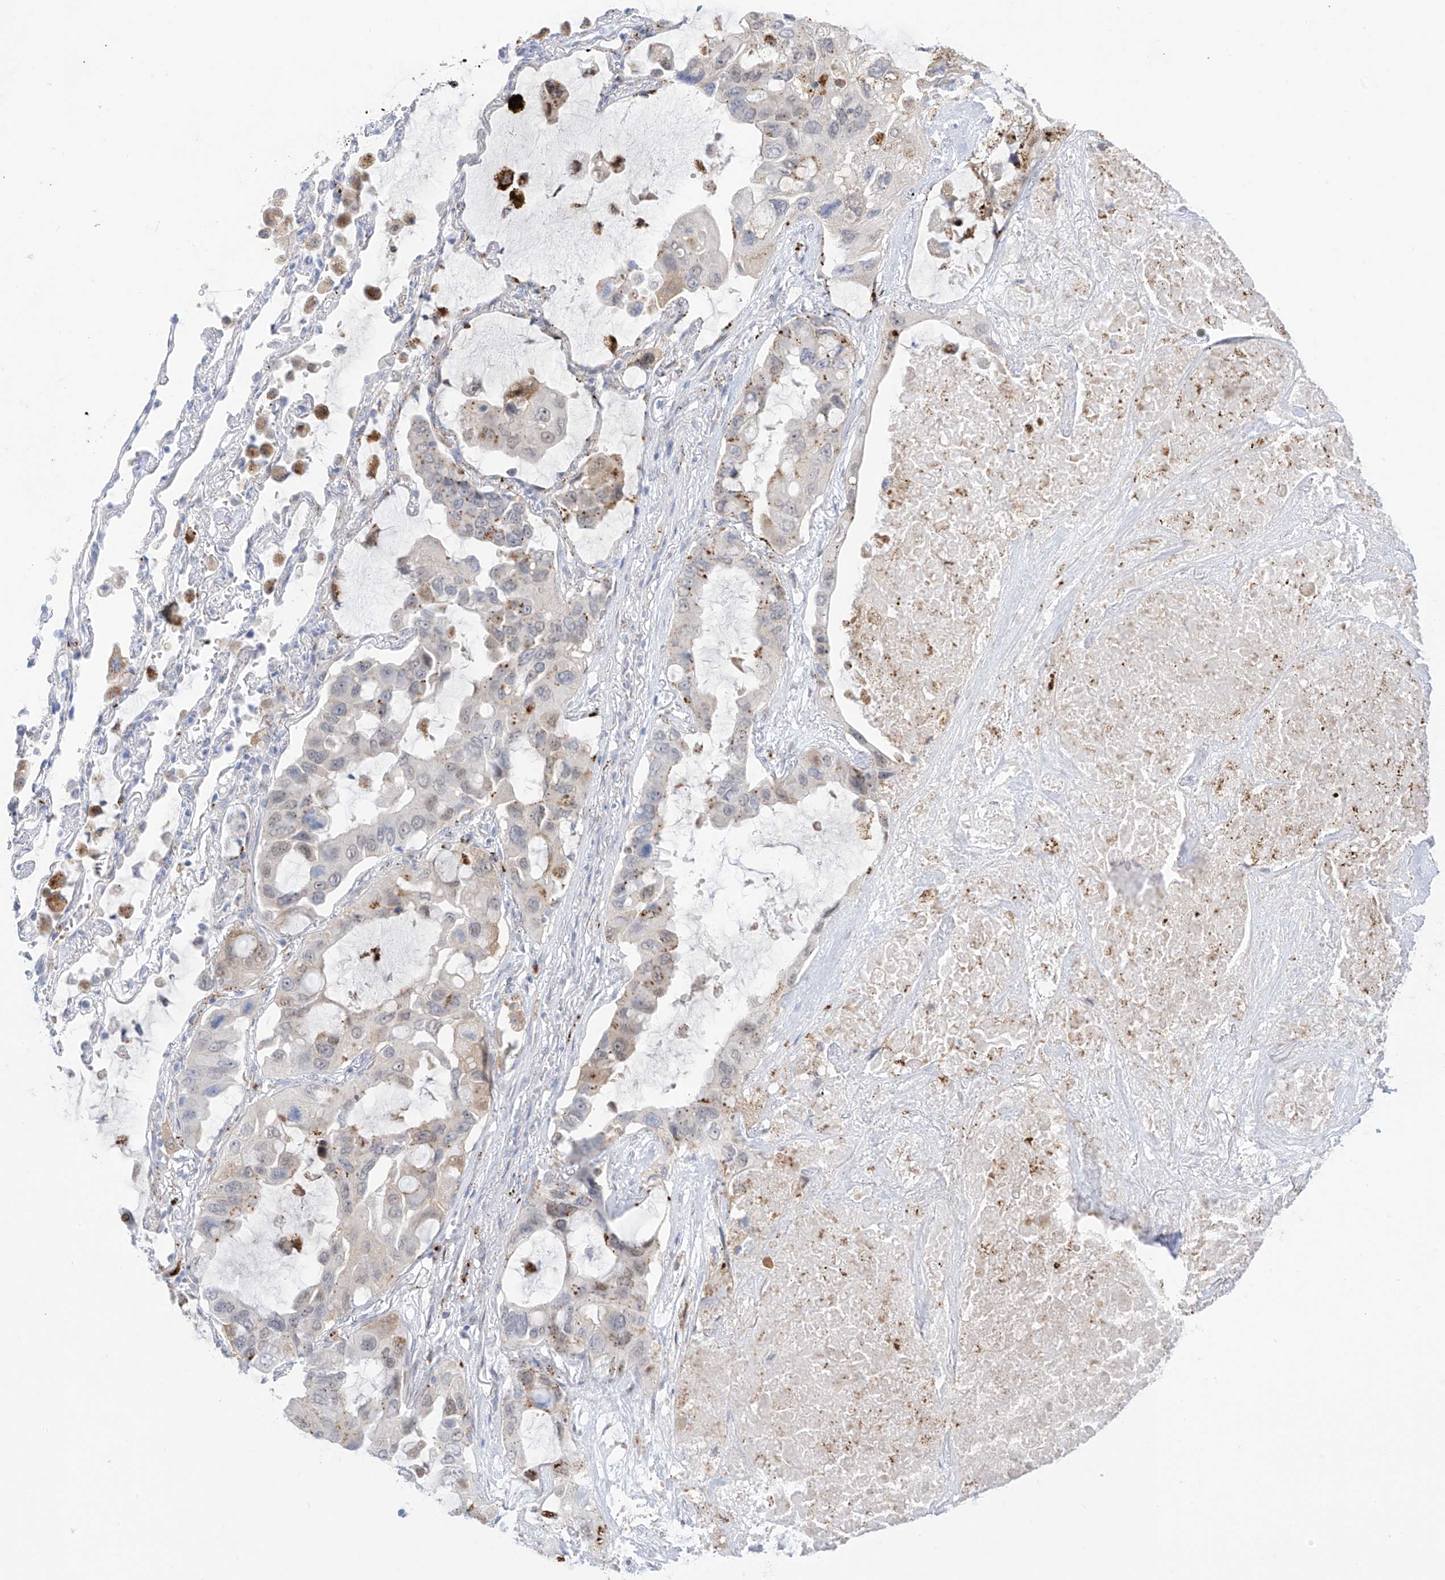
{"staining": {"intensity": "weak", "quantity": "<25%", "location": "cytoplasmic/membranous"}, "tissue": "lung cancer", "cell_type": "Tumor cells", "image_type": "cancer", "snomed": [{"axis": "morphology", "description": "Squamous cell carcinoma, NOS"}, {"axis": "topography", "description": "Lung"}], "caption": "Tumor cells are negative for brown protein staining in lung squamous cell carcinoma.", "gene": "PSPH", "patient": {"sex": "female", "age": 73}}